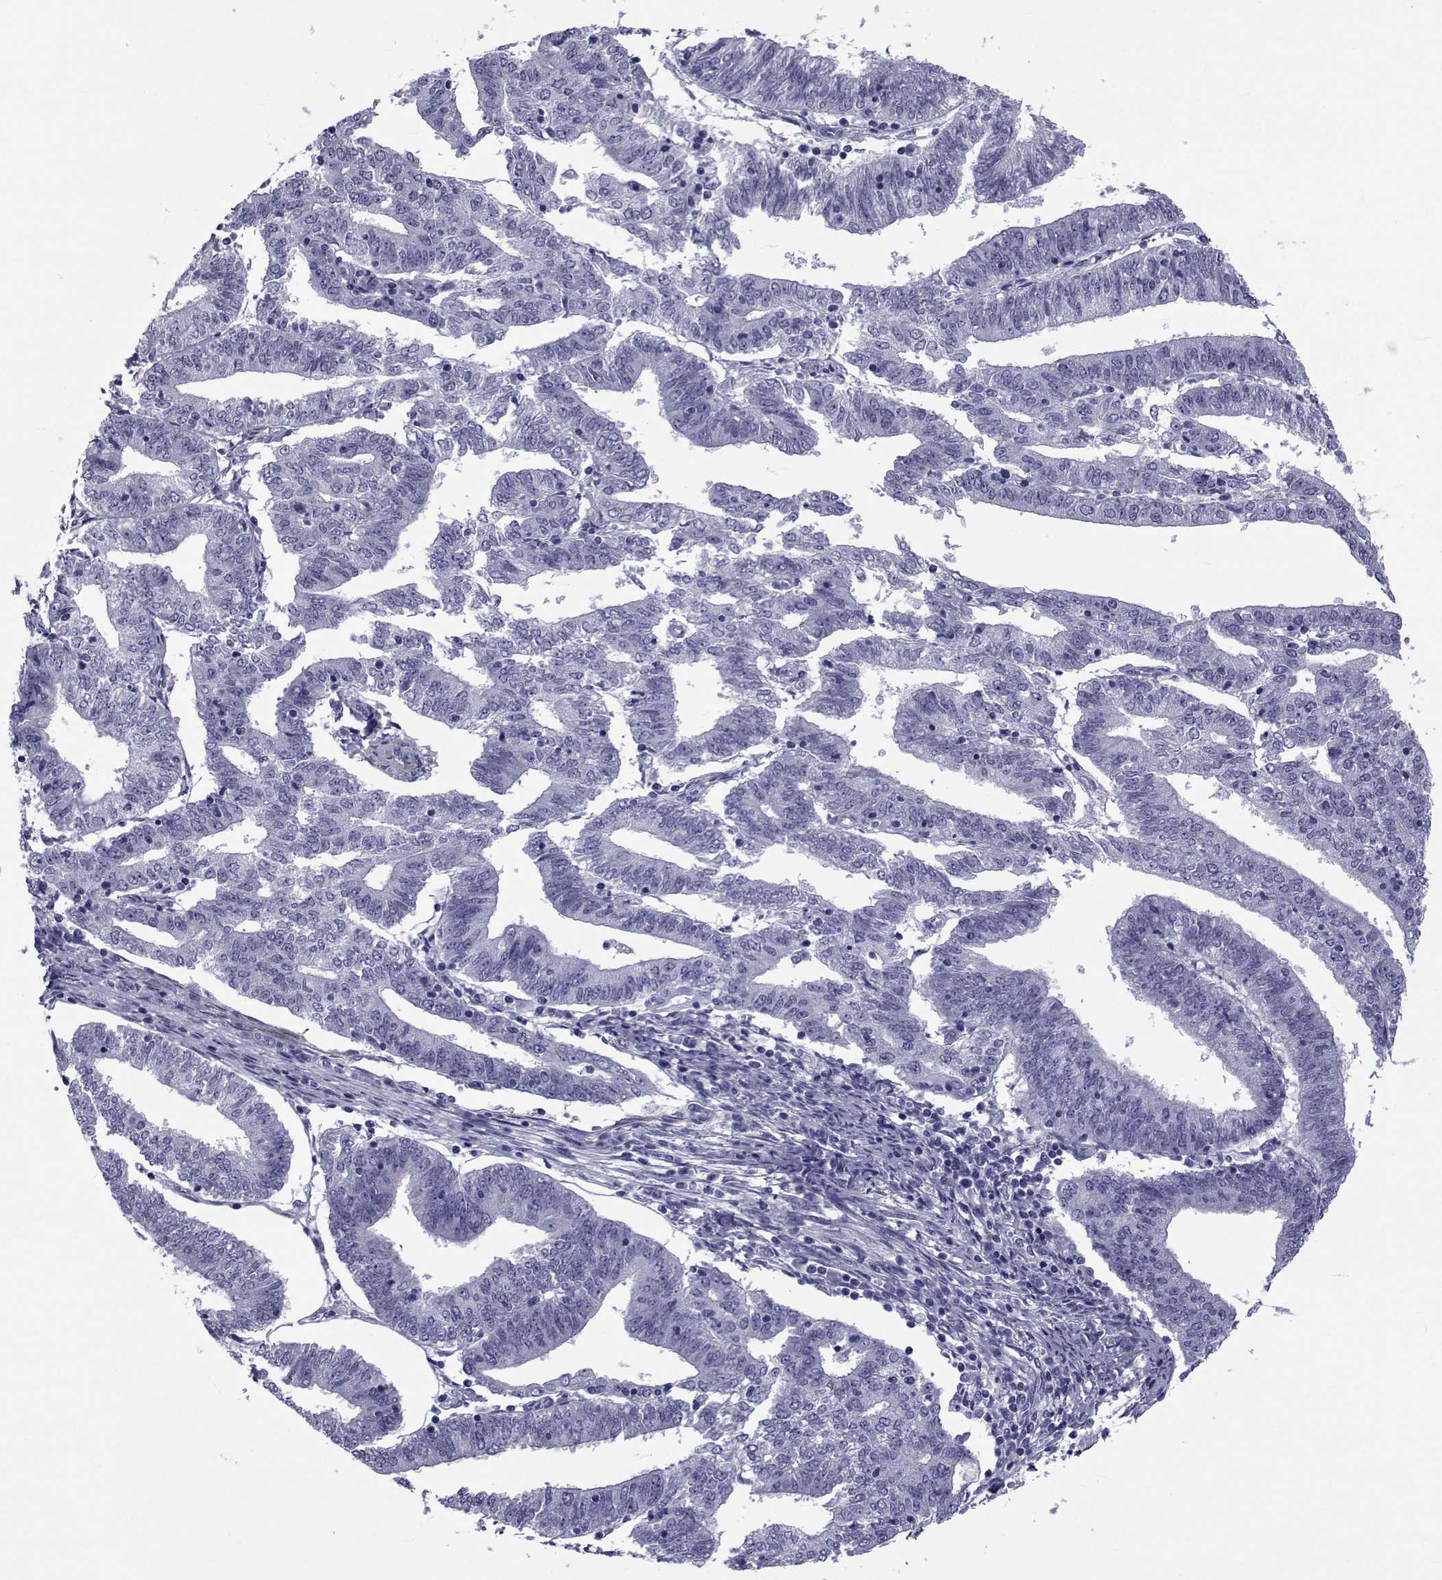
{"staining": {"intensity": "negative", "quantity": "none", "location": "none"}, "tissue": "endometrial cancer", "cell_type": "Tumor cells", "image_type": "cancer", "snomed": [{"axis": "morphology", "description": "Adenocarcinoma, NOS"}, {"axis": "topography", "description": "Endometrium"}], "caption": "IHC micrograph of adenocarcinoma (endometrial) stained for a protein (brown), which reveals no staining in tumor cells. (DAB (3,3'-diaminobenzidine) immunohistochemistry with hematoxylin counter stain).", "gene": "GKAP1", "patient": {"sex": "female", "age": 82}}